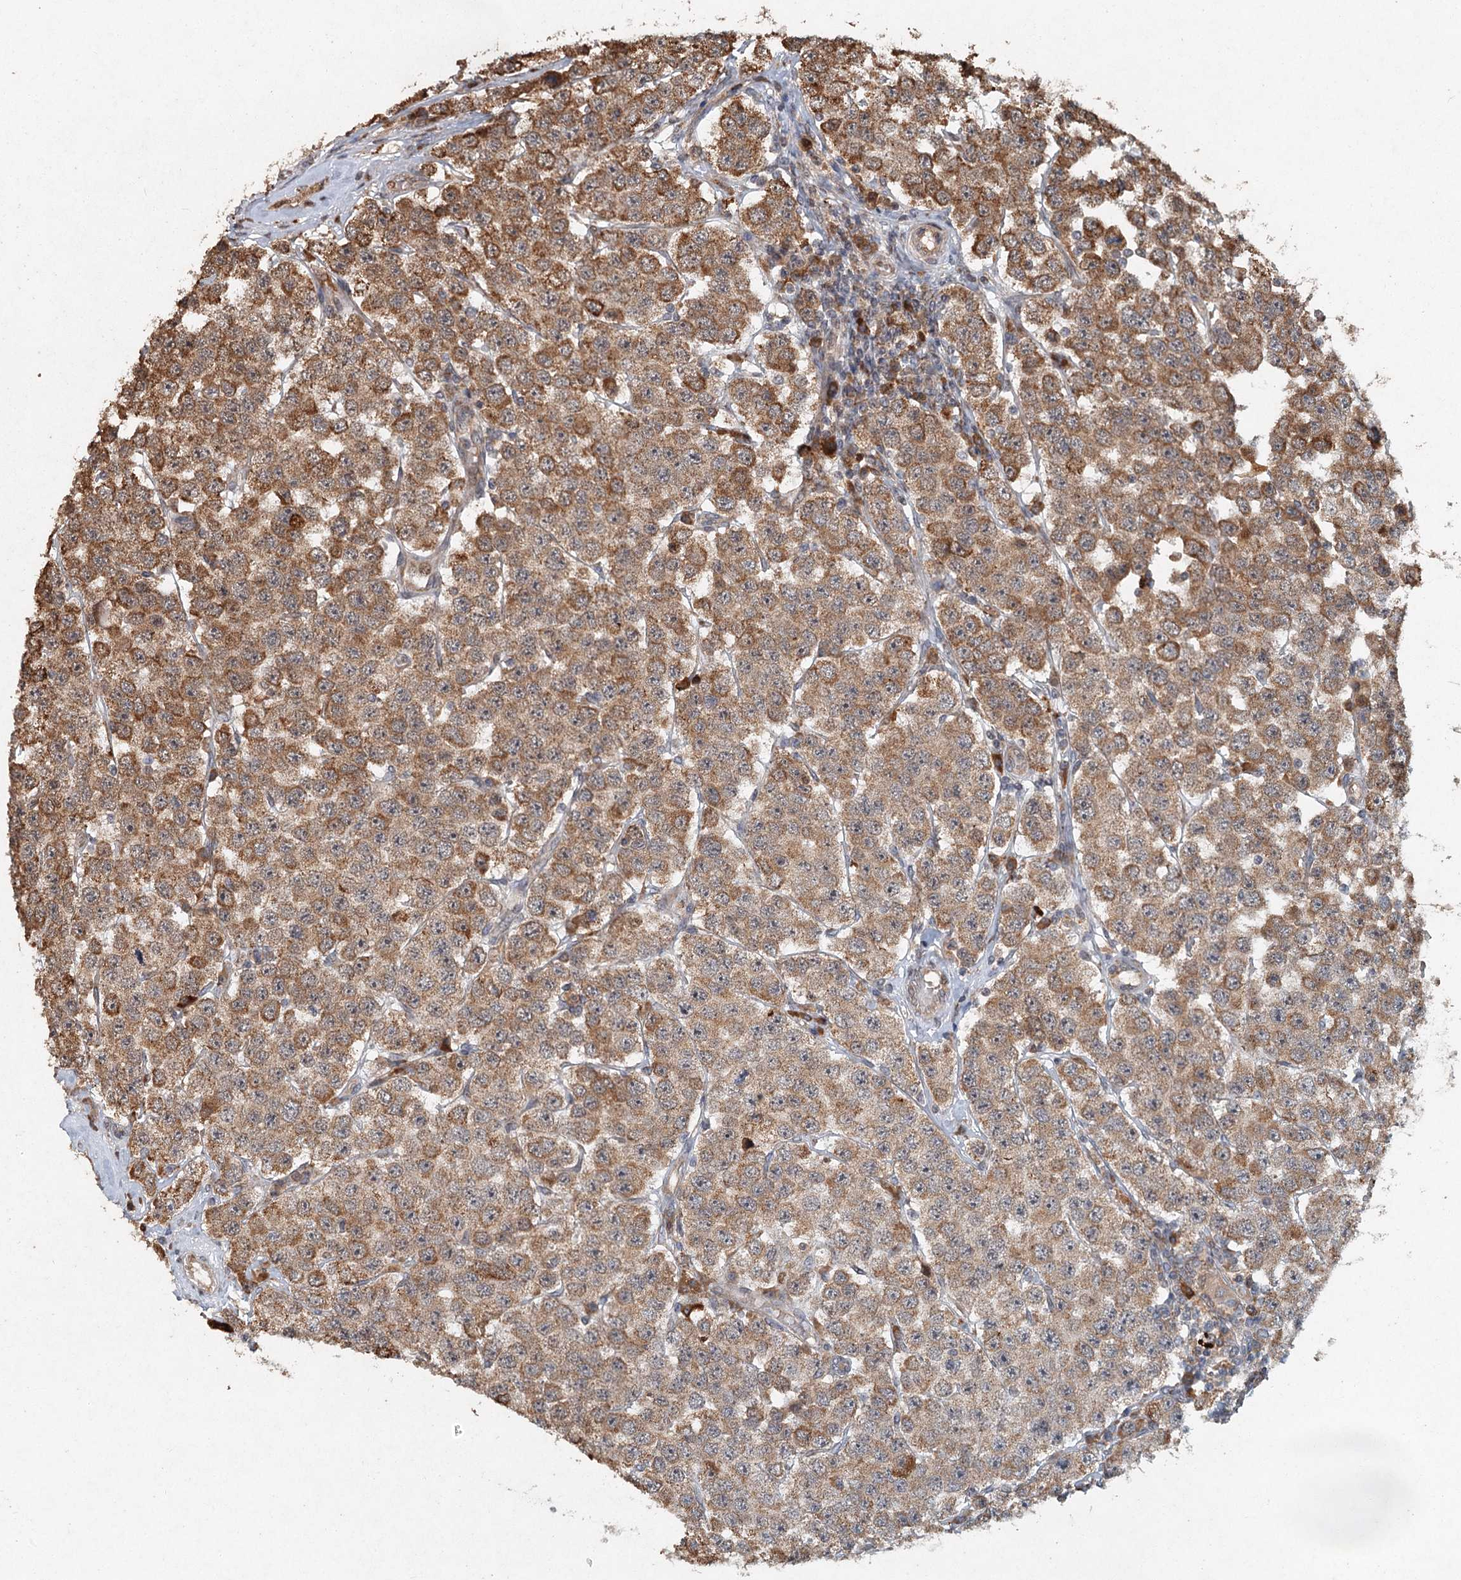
{"staining": {"intensity": "moderate", "quantity": ">75%", "location": "cytoplasmic/membranous"}, "tissue": "testis cancer", "cell_type": "Tumor cells", "image_type": "cancer", "snomed": [{"axis": "morphology", "description": "Seminoma, NOS"}, {"axis": "topography", "description": "Testis"}], "caption": "High-magnification brightfield microscopy of seminoma (testis) stained with DAB (3,3'-diaminobenzidine) (brown) and counterstained with hematoxylin (blue). tumor cells exhibit moderate cytoplasmic/membranous staining is appreciated in approximately>75% of cells.", "gene": "SRPX2", "patient": {"sex": "male", "age": 28}}